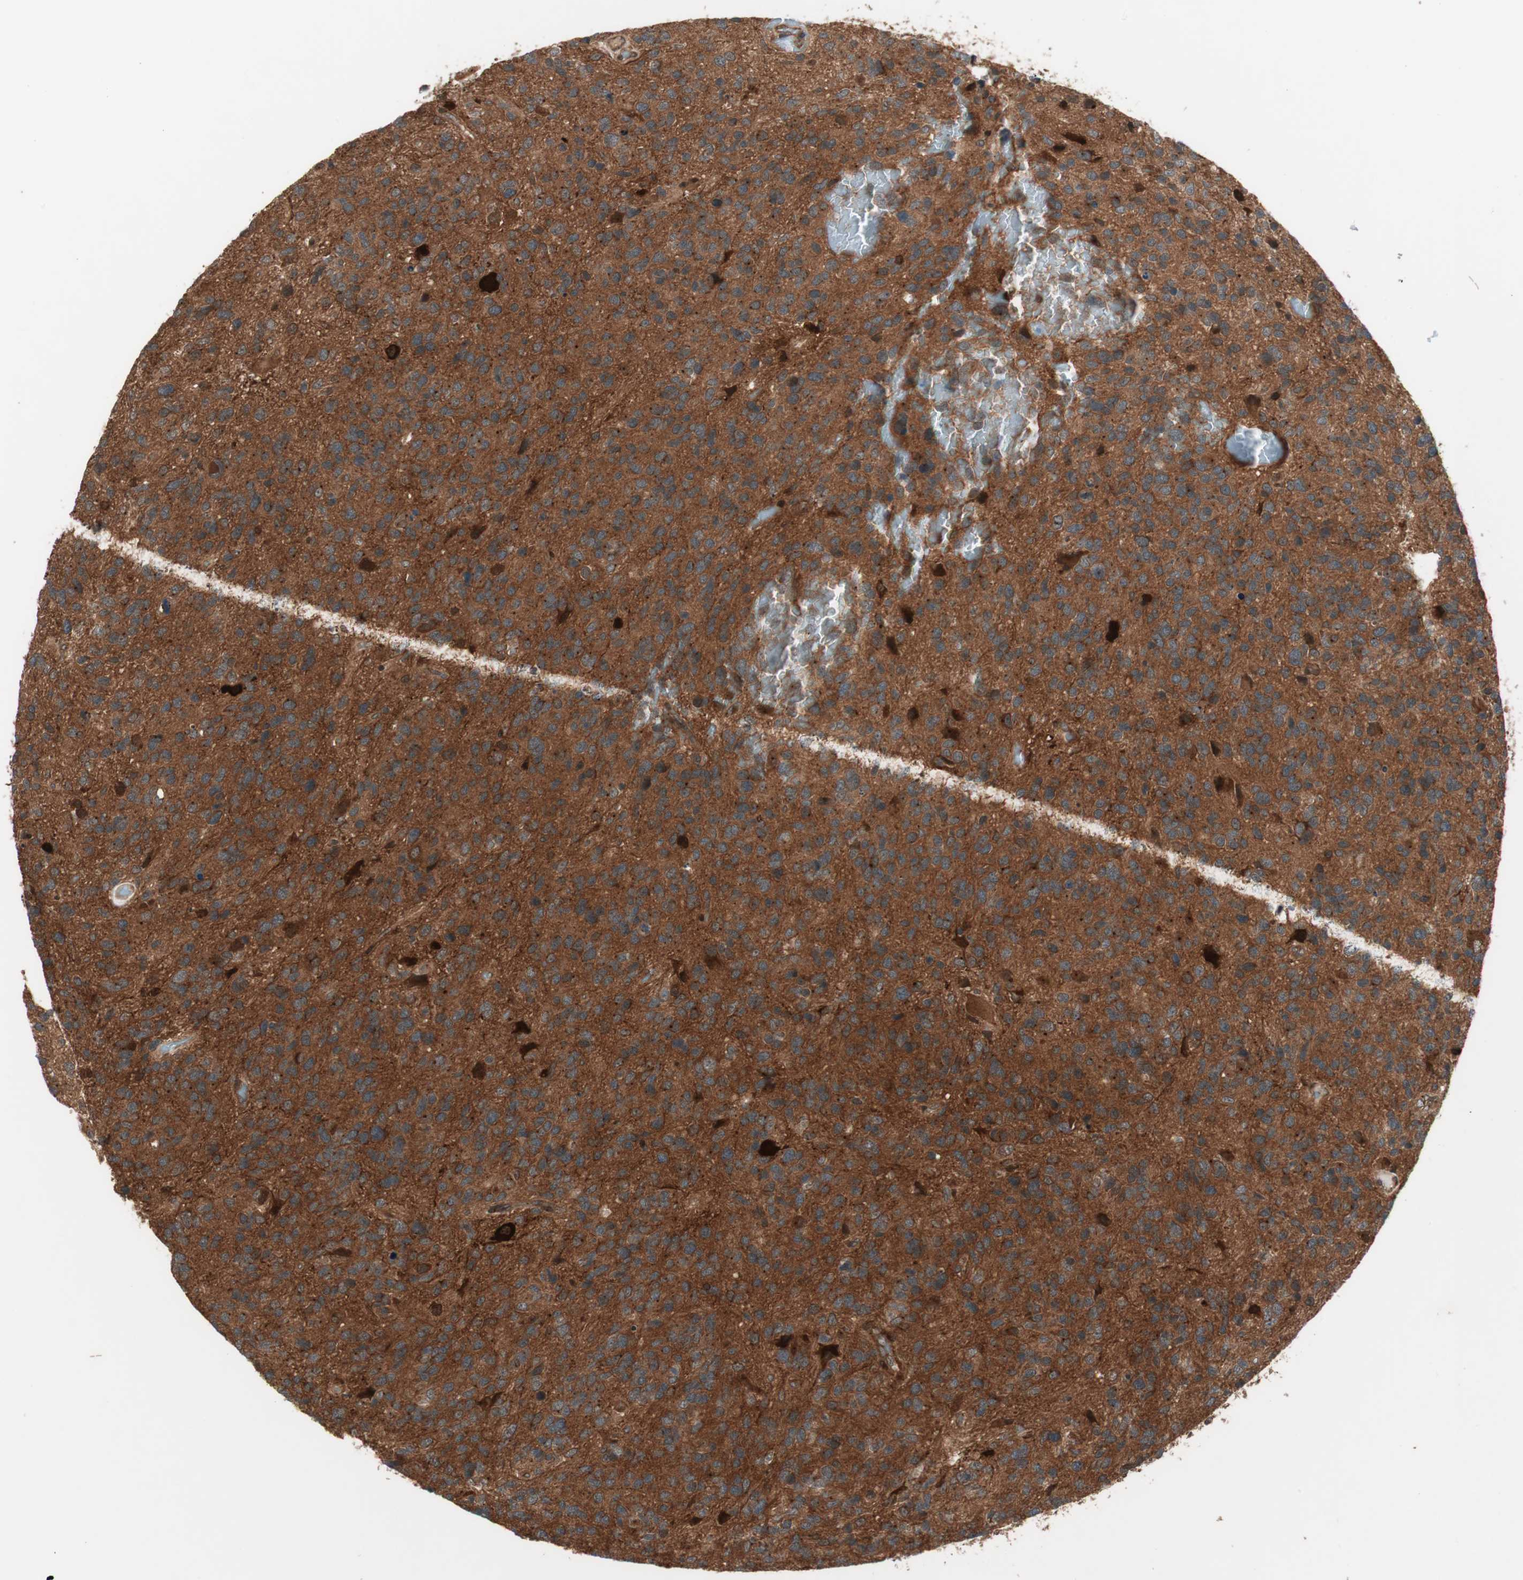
{"staining": {"intensity": "strong", "quantity": ">75%", "location": "cytoplasmic/membranous"}, "tissue": "glioma", "cell_type": "Tumor cells", "image_type": "cancer", "snomed": [{"axis": "morphology", "description": "Glioma, malignant, High grade"}, {"axis": "topography", "description": "Brain"}], "caption": "Malignant glioma (high-grade) tissue reveals strong cytoplasmic/membranous staining in approximately >75% of tumor cells The staining was performed using DAB (3,3'-diaminobenzidine), with brown indicating positive protein expression. Nuclei are stained blue with hematoxylin.", "gene": "PRKG2", "patient": {"sex": "female", "age": 58}}